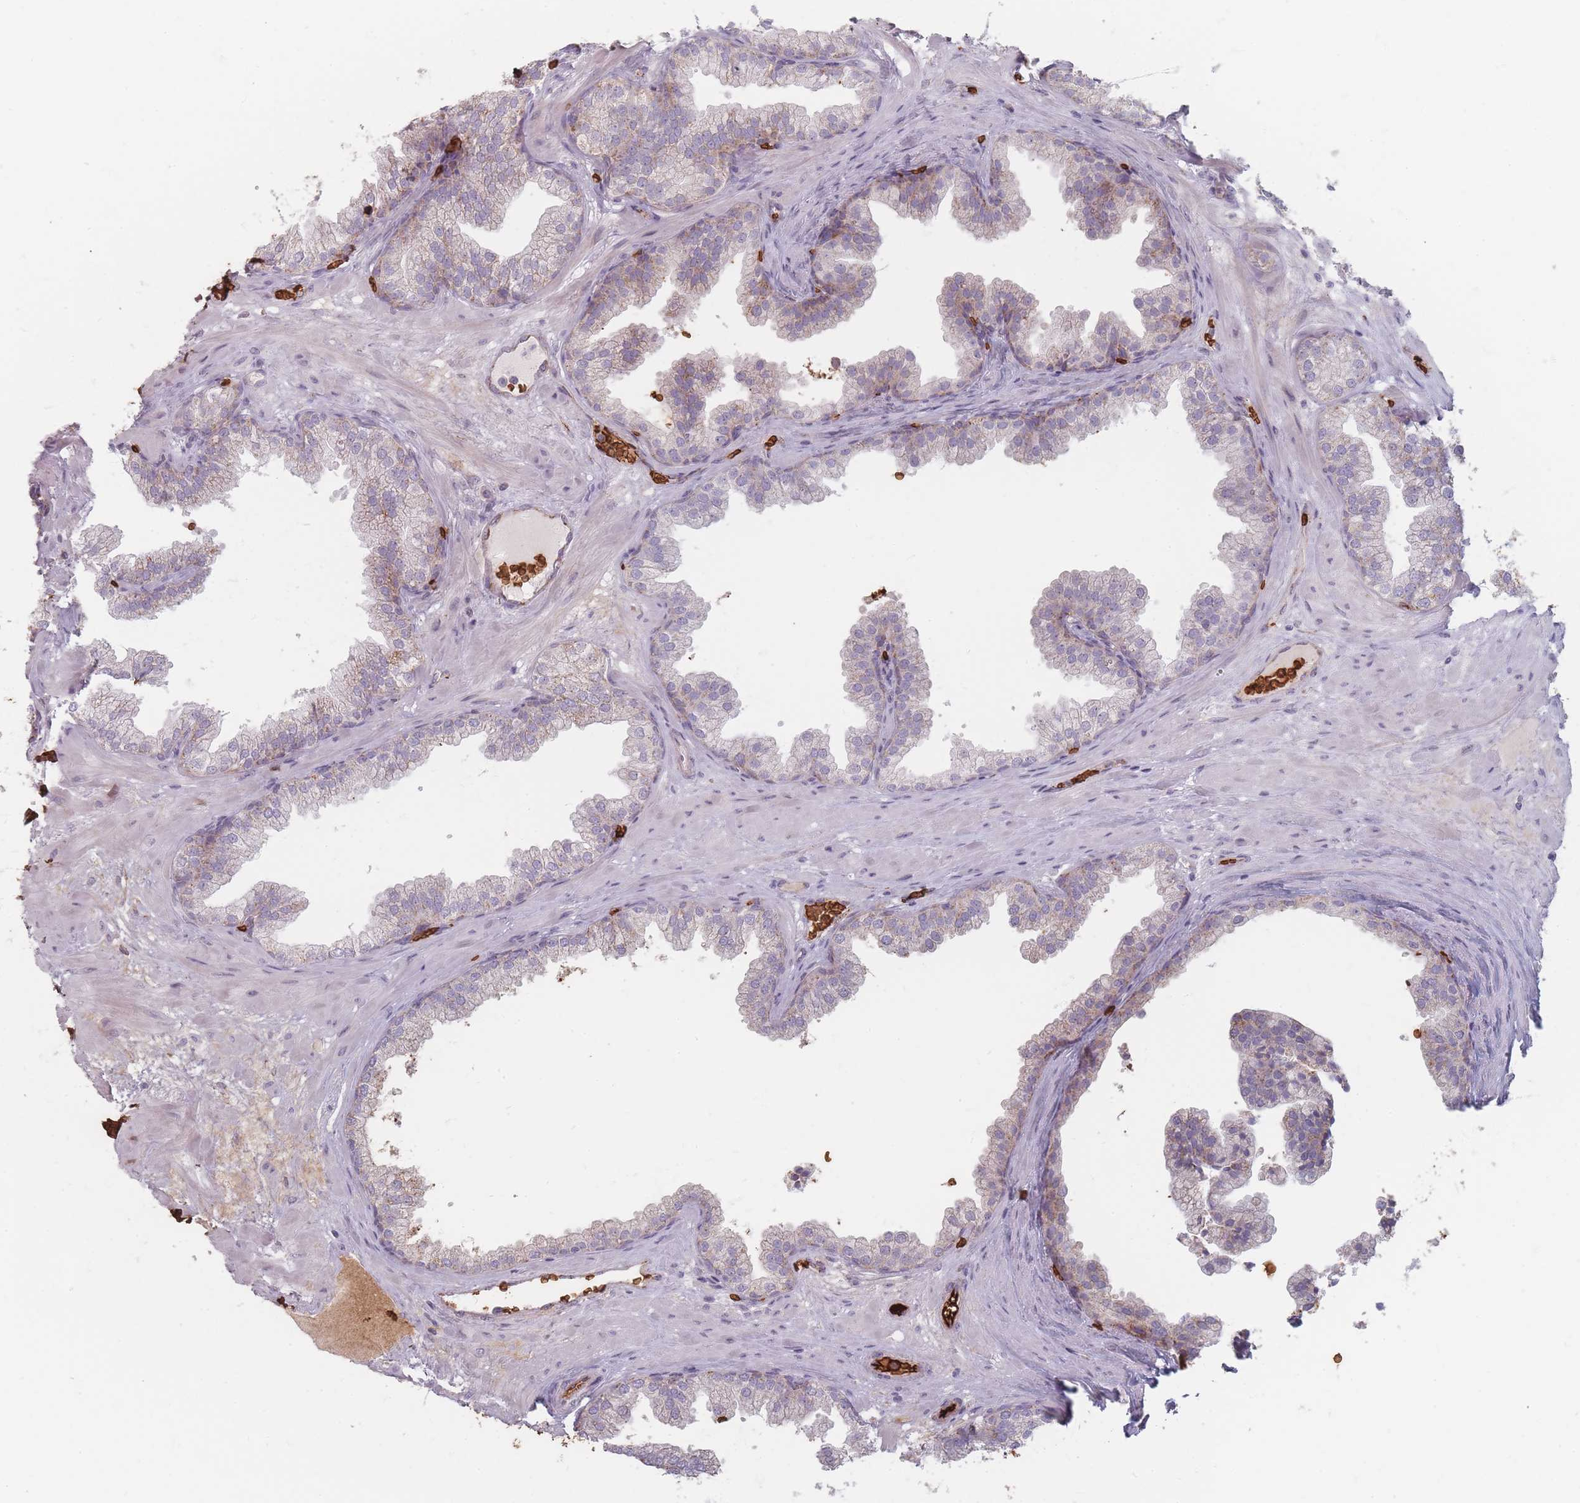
{"staining": {"intensity": "weak", "quantity": "25%-75%", "location": "cytoplasmic/membranous"}, "tissue": "prostate", "cell_type": "Glandular cells", "image_type": "normal", "snomed": [{"axis": "morphology", "description": "Normal tissue, NOS"}, {"axis": "topography", "description": "Prostate"}], "caption": "The image displays staining of benign prostate, revealing weak cytoplasmic/membranous protein staining (brown color) within glandular cells. The protein of interest is shown in brown color, while the nuclei are stained blue.", "gene": "SLC2A6", "patient": {"sex": "male", "age": 37}}